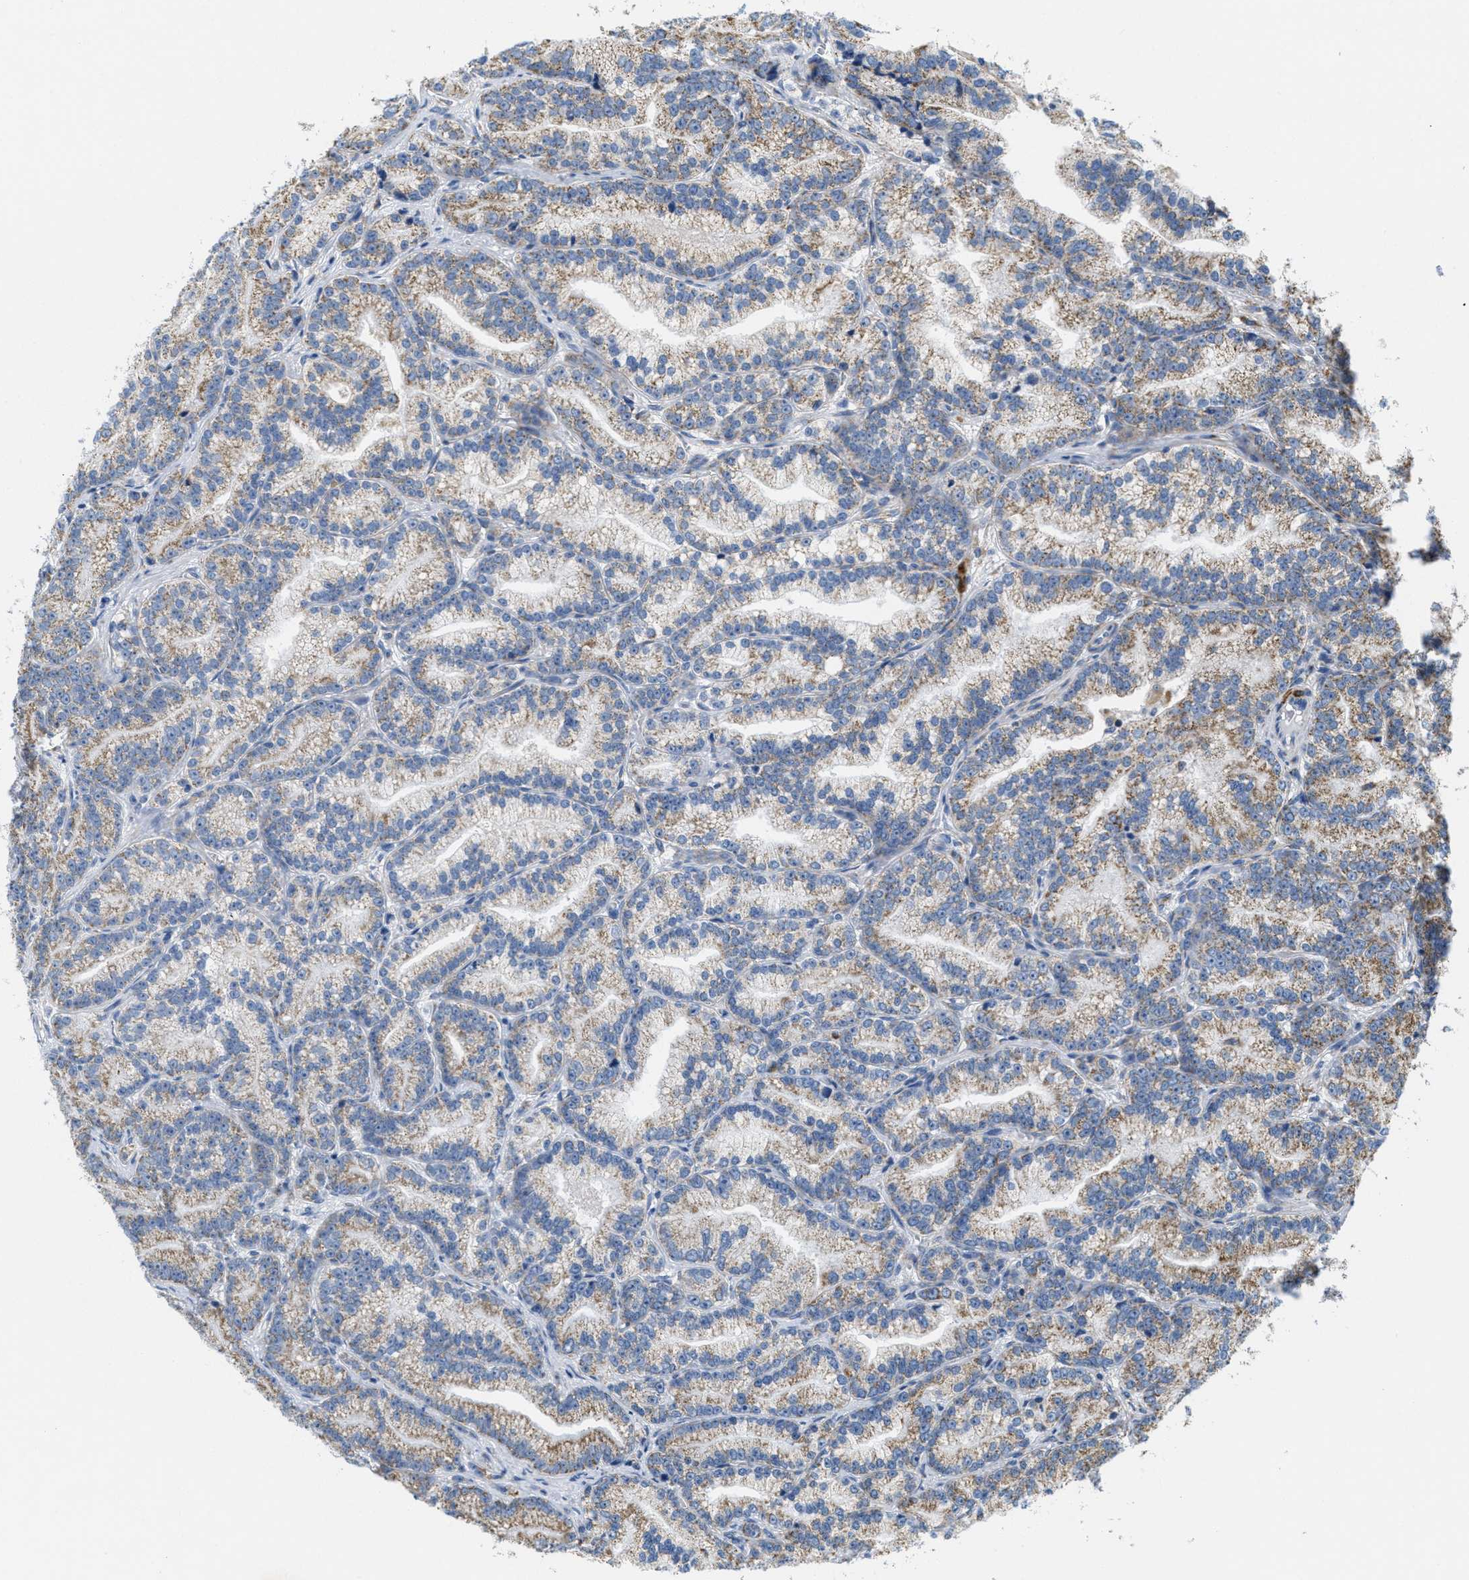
{"staining": {"intensity": "moderate", "quantity": ">75%", "location": "cytoplasmic/membranous"}, "tissue": "prostate cancer", "cell_type": "Tumor cells", "image_type": "cancer", "snomed": [{"axis": "morphology", "description": "Adenocarcinoma, Low grade"}, {"axis": "topography", "description": "Prostate"}], "caption": "Prostate cancer tissue shows moderate cytoplasmic/membranous staining in approximately >75% of tumor cells, visualized by immunohistochemistry. Nuclei are stained in blue.", "gene": "KCNJ5", "patient": {"sex": "male", "age": 89}}